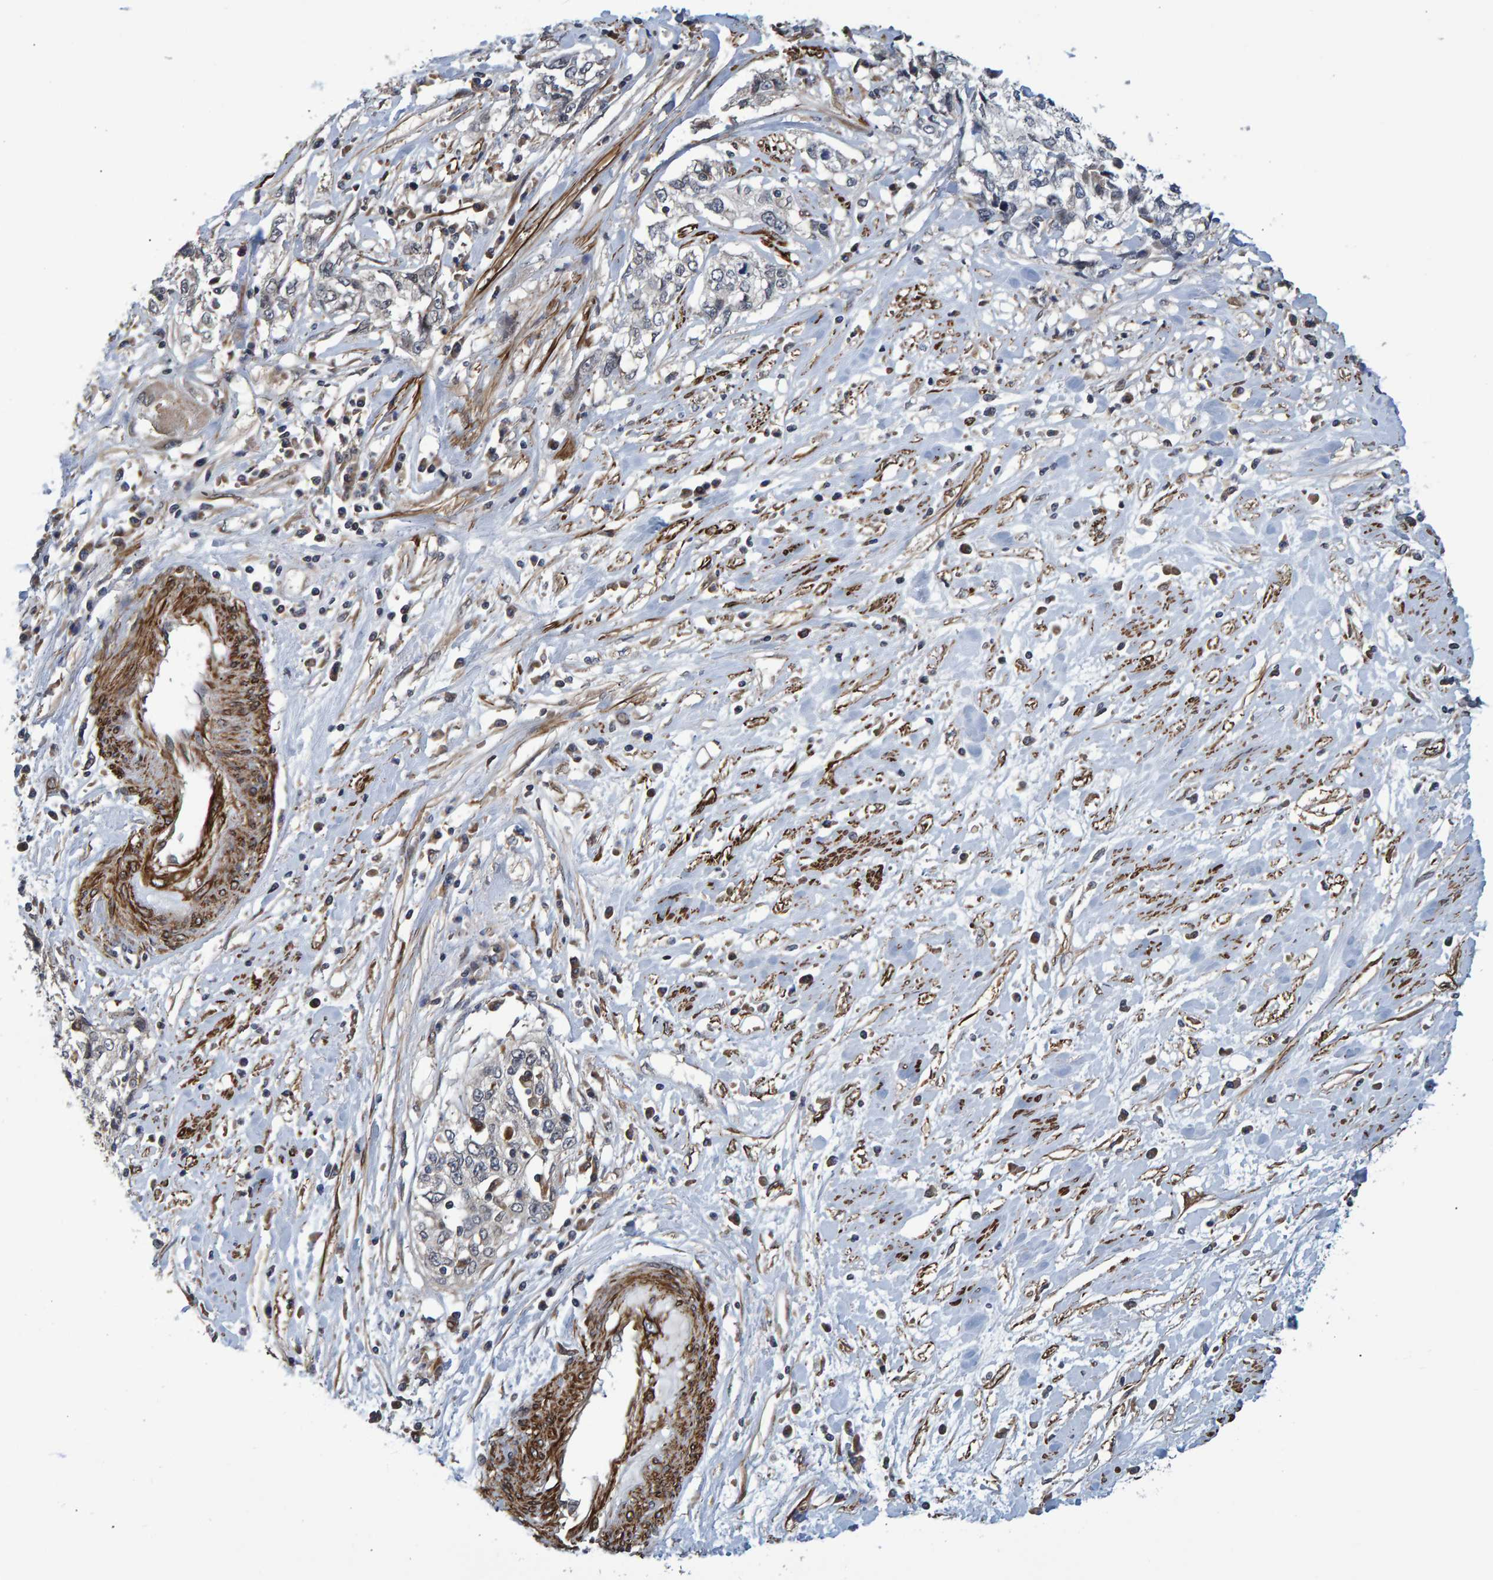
{"staining": {"intensity": "negative", "quantity": "none", "location": "none"}, "tissue": "cervical cancer", "cell_type": "Tumor cells", "image_type": "cancer", "snomed": [{"axis": "morphology", "description": "Squamous cell carcinoma, NOS"}, {"axis": "topography", "description": "Cervix"}], "caption": "The IHC photomicrograph has no significant staining in tumor cells of squamous cell carcinoma (cervical) tissue.", "gene": "ATP6V1H", "patient": {"sex": "female", "age": 57}}